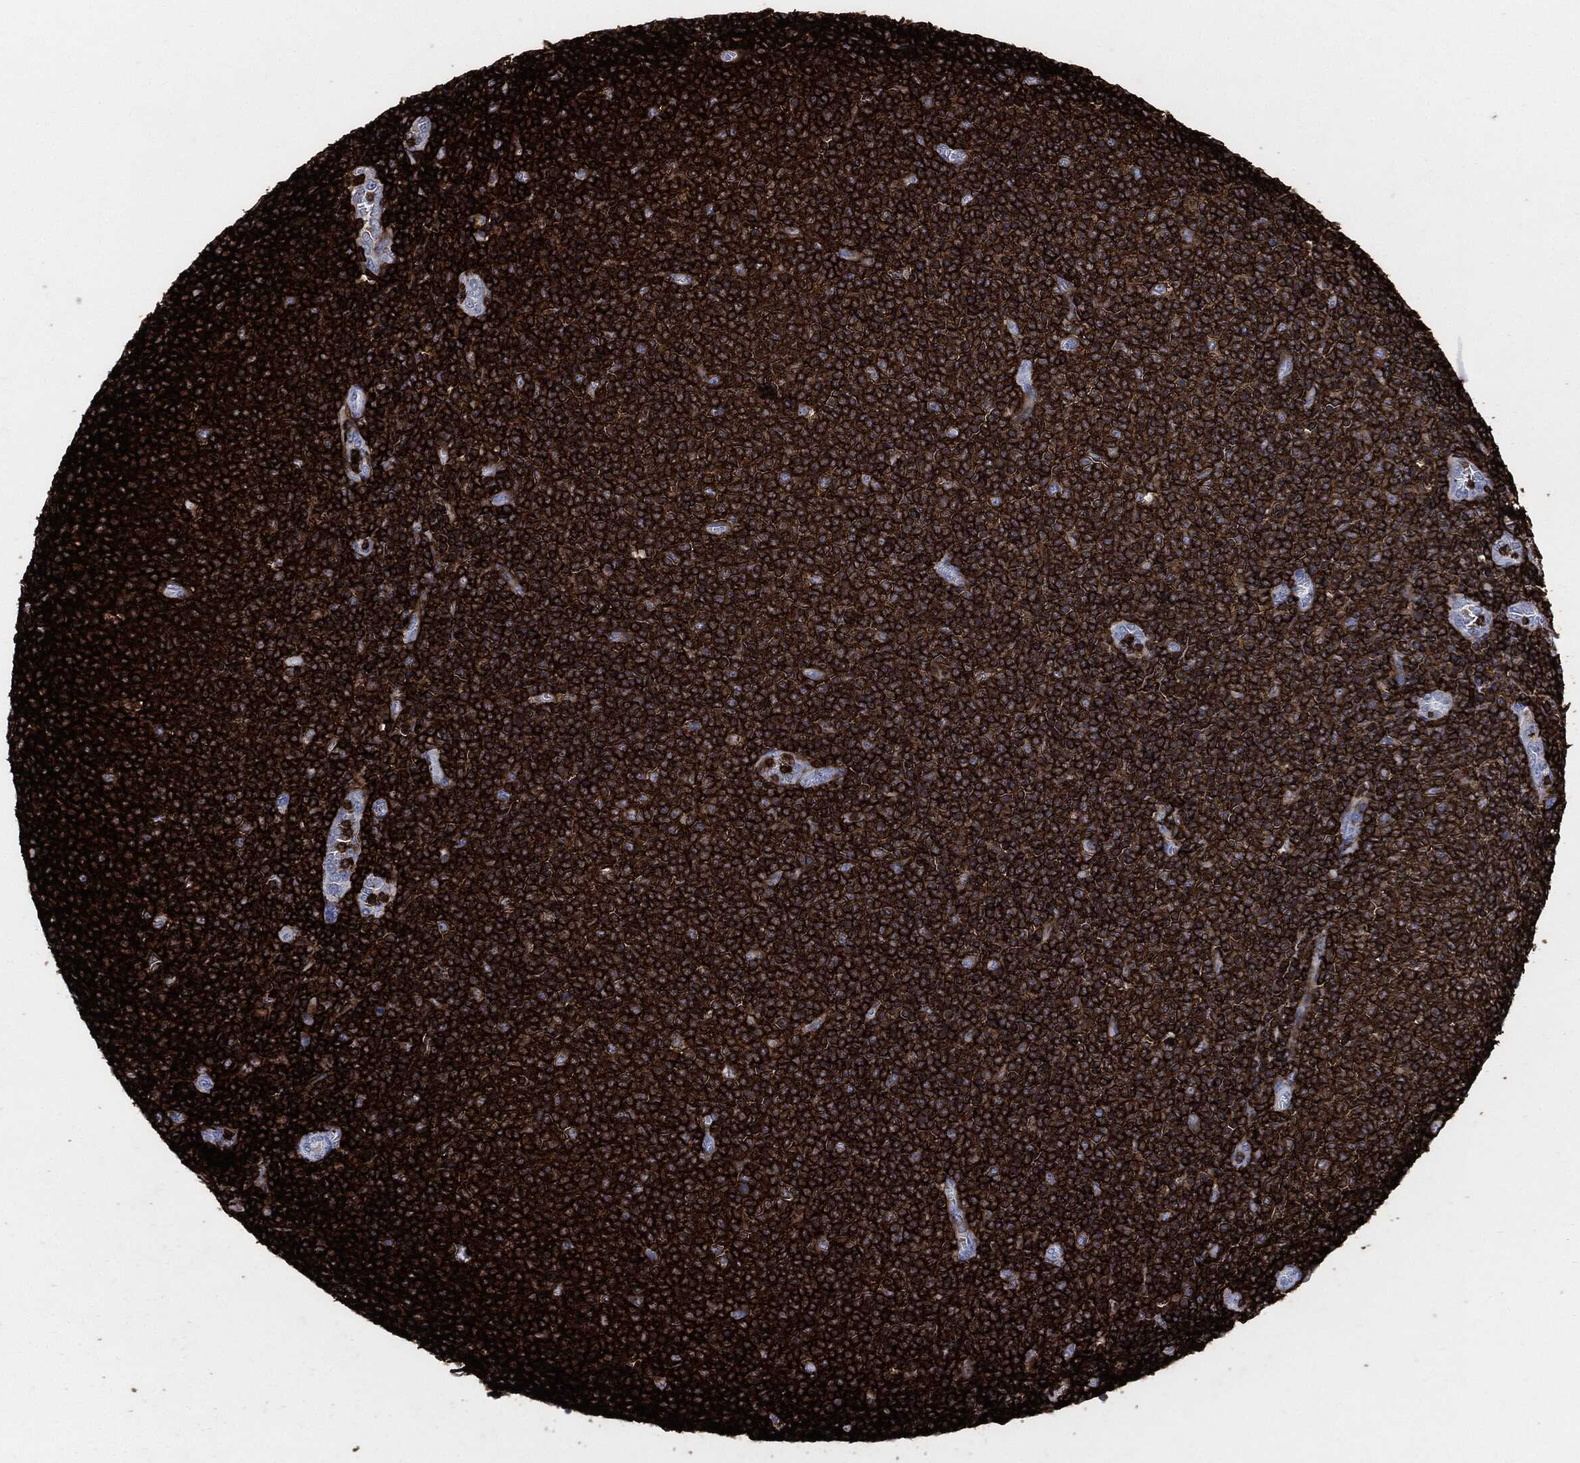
{"staining": {"intensity": "strong", "quantity": ">75%", "location": "cytoplasmic/membranous"}, "tissue": "lymphoma", "cell_type": "Tumor cells", "image_type": "cancer", "snomed": [{"axis": "morphology", "description": "Malignant lymphoma, non-Hodgkin's type, Low grade"}, {"axis": "topography", "description": "Lymph node"}], "caption": "Brown immunohistochemical staining in lymphoma reveals strong cytoplasmic/membranous staining in approximately >75% of tumor cells. Using DAB (3,3'-diaminobenzidine) (brown) and hematoxylin (blue) stains, captured at high magnification using brightfield microscopy.", "gene": "PTPRC", "patient": {"sex": "male", "age": 52}}